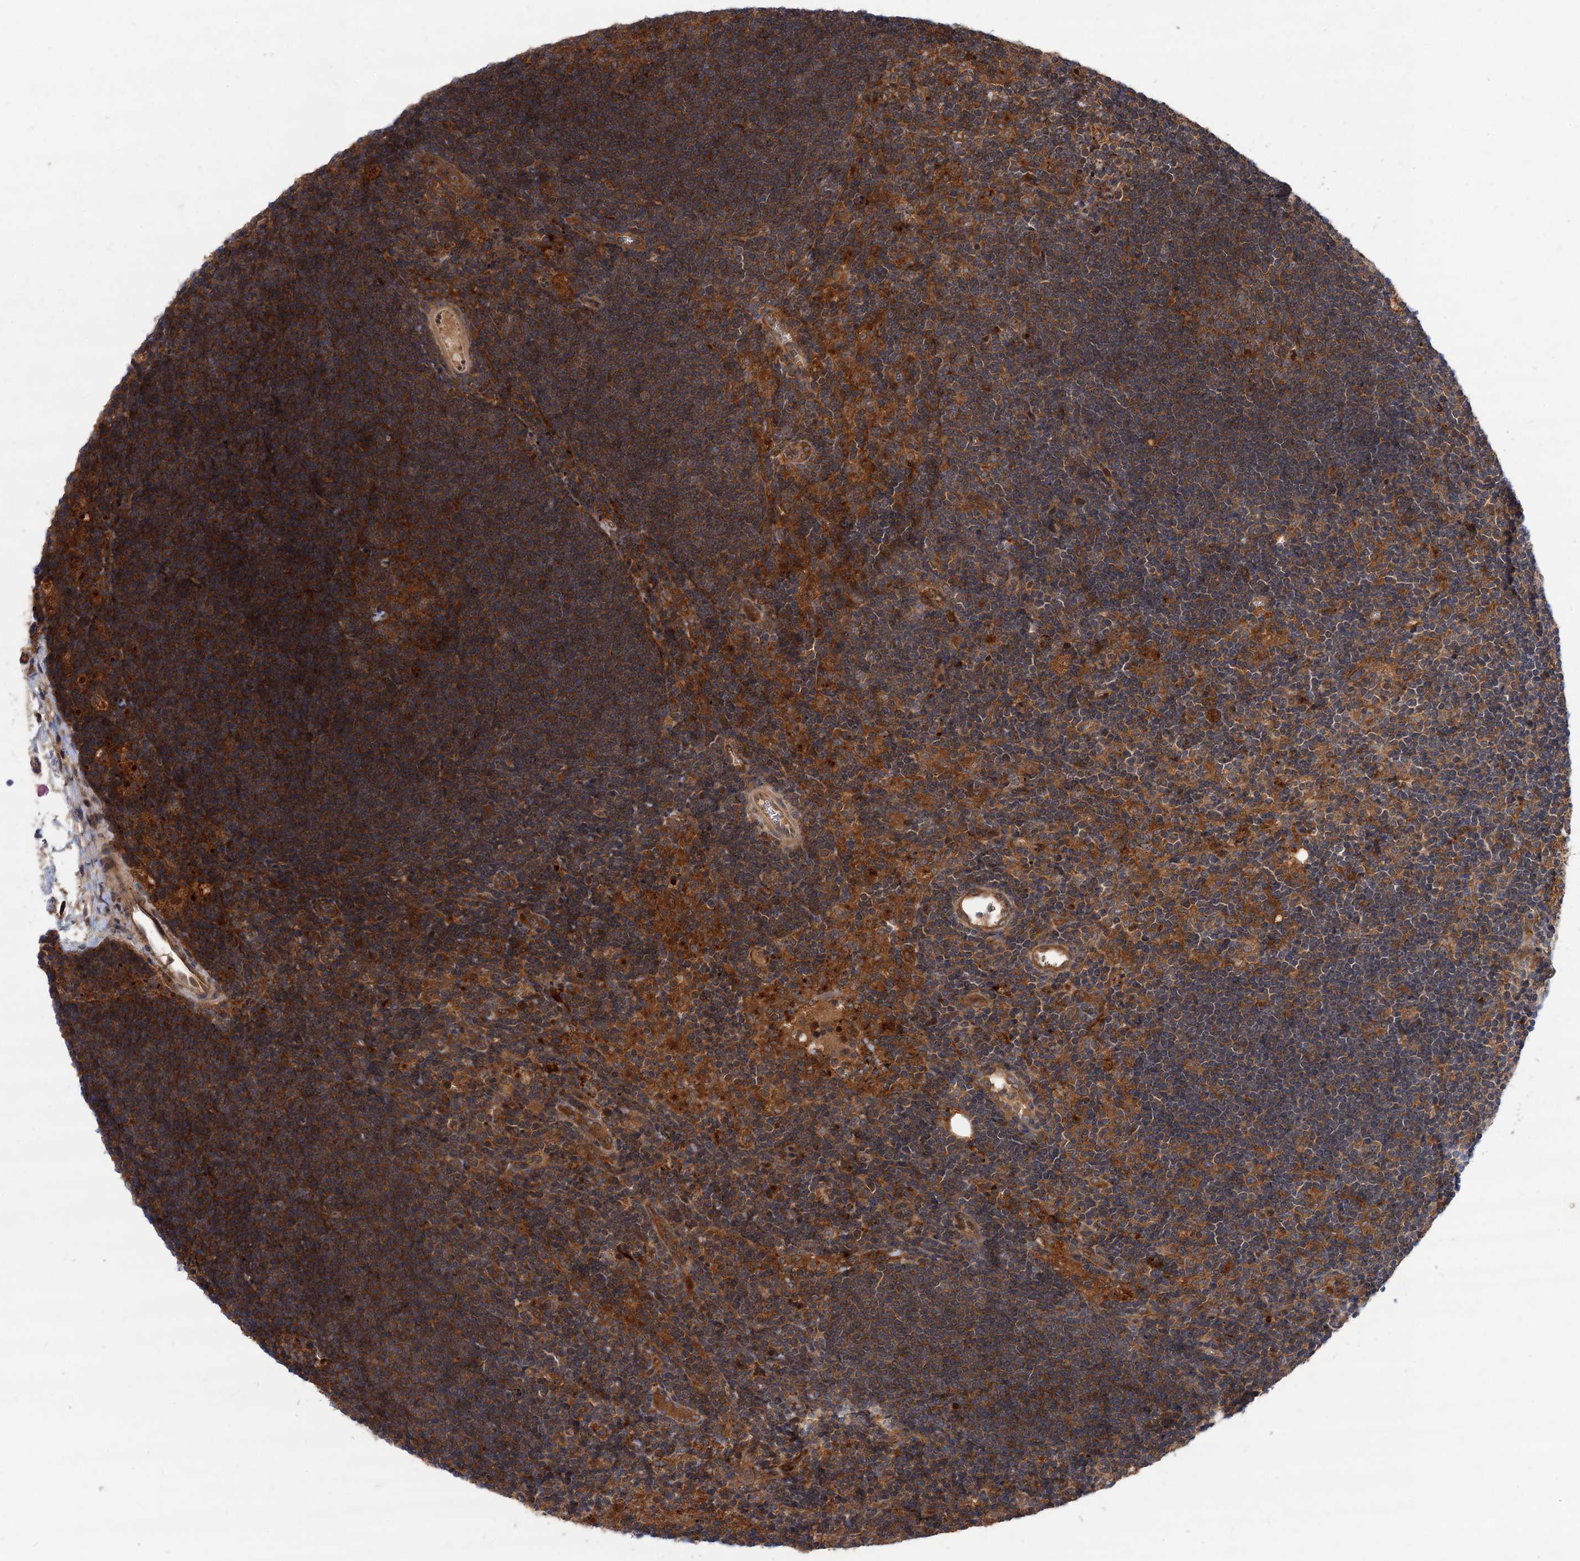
{"staining": {"intensity": "moderate", "quantity": ">75%", "location": "cytoplasmic/membranous"}, "tissue": "lymph node", "cell_type": "Germinal center cells", "image_type": "normal", "snomed": [{"axis": "morphology", "description": "Normal tissue, NOS"}, {"axis": "topography", "description": "Lymph node"}], "caption": "Lymph node stained with DAB (3,3'-diaminobenzidine) immunohistochemistry reveals medium levels of moderate cytoplasmic/membranous expression in approximately >75% of germinal center cells. Immunohistochemistry (ihc) stains the protein of interest in brown and the nuclei are stained blue.", "gene": "PATL1", "patient": {"sex": "male", "age": 24}}